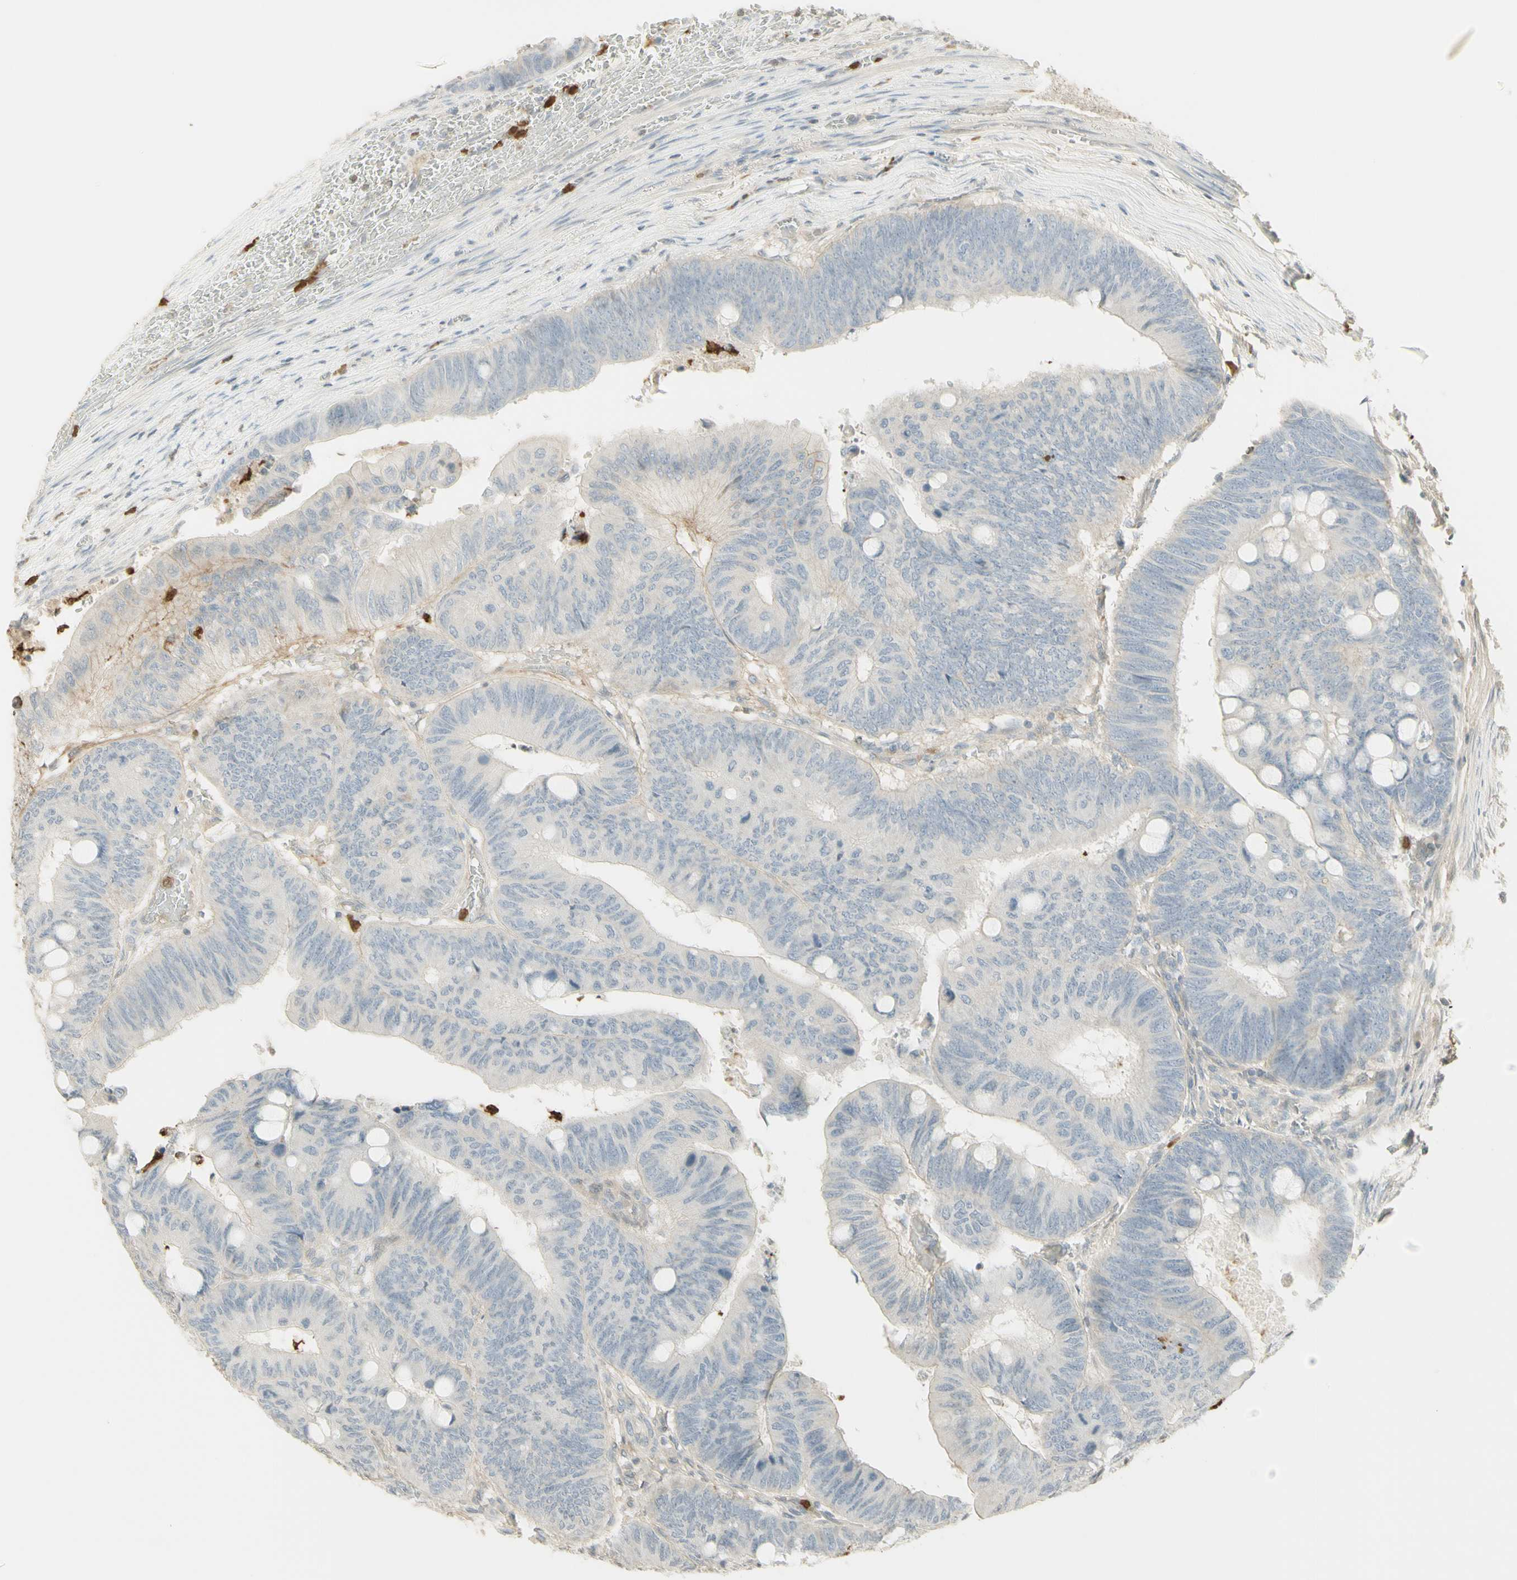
{"staining": {"intensity": "weak", "quantity": "<25%", "location": "cytoplasmic/membranous"}, "tissue": "colorectal cancer", "cell_type": "Tumor cells", "image_type": "cancer", "snomed": [{"axis": "morphology", "description": "Normal tissue, NOS"}, {"axis": "morphology", "description": "Adenocarcinoma, NOS"}, {"axis": "topography", "description": "Rectum"}, {"axis": "topography", "description": "Peripheral nerve tissue"}], "caption": "A photomicrograph of adenocarcinoma (colorectal) stained for a protein displays no brown staining in tumor cells.", "gene": "NID1", "patient": {"sex": "male", "age": 92}}